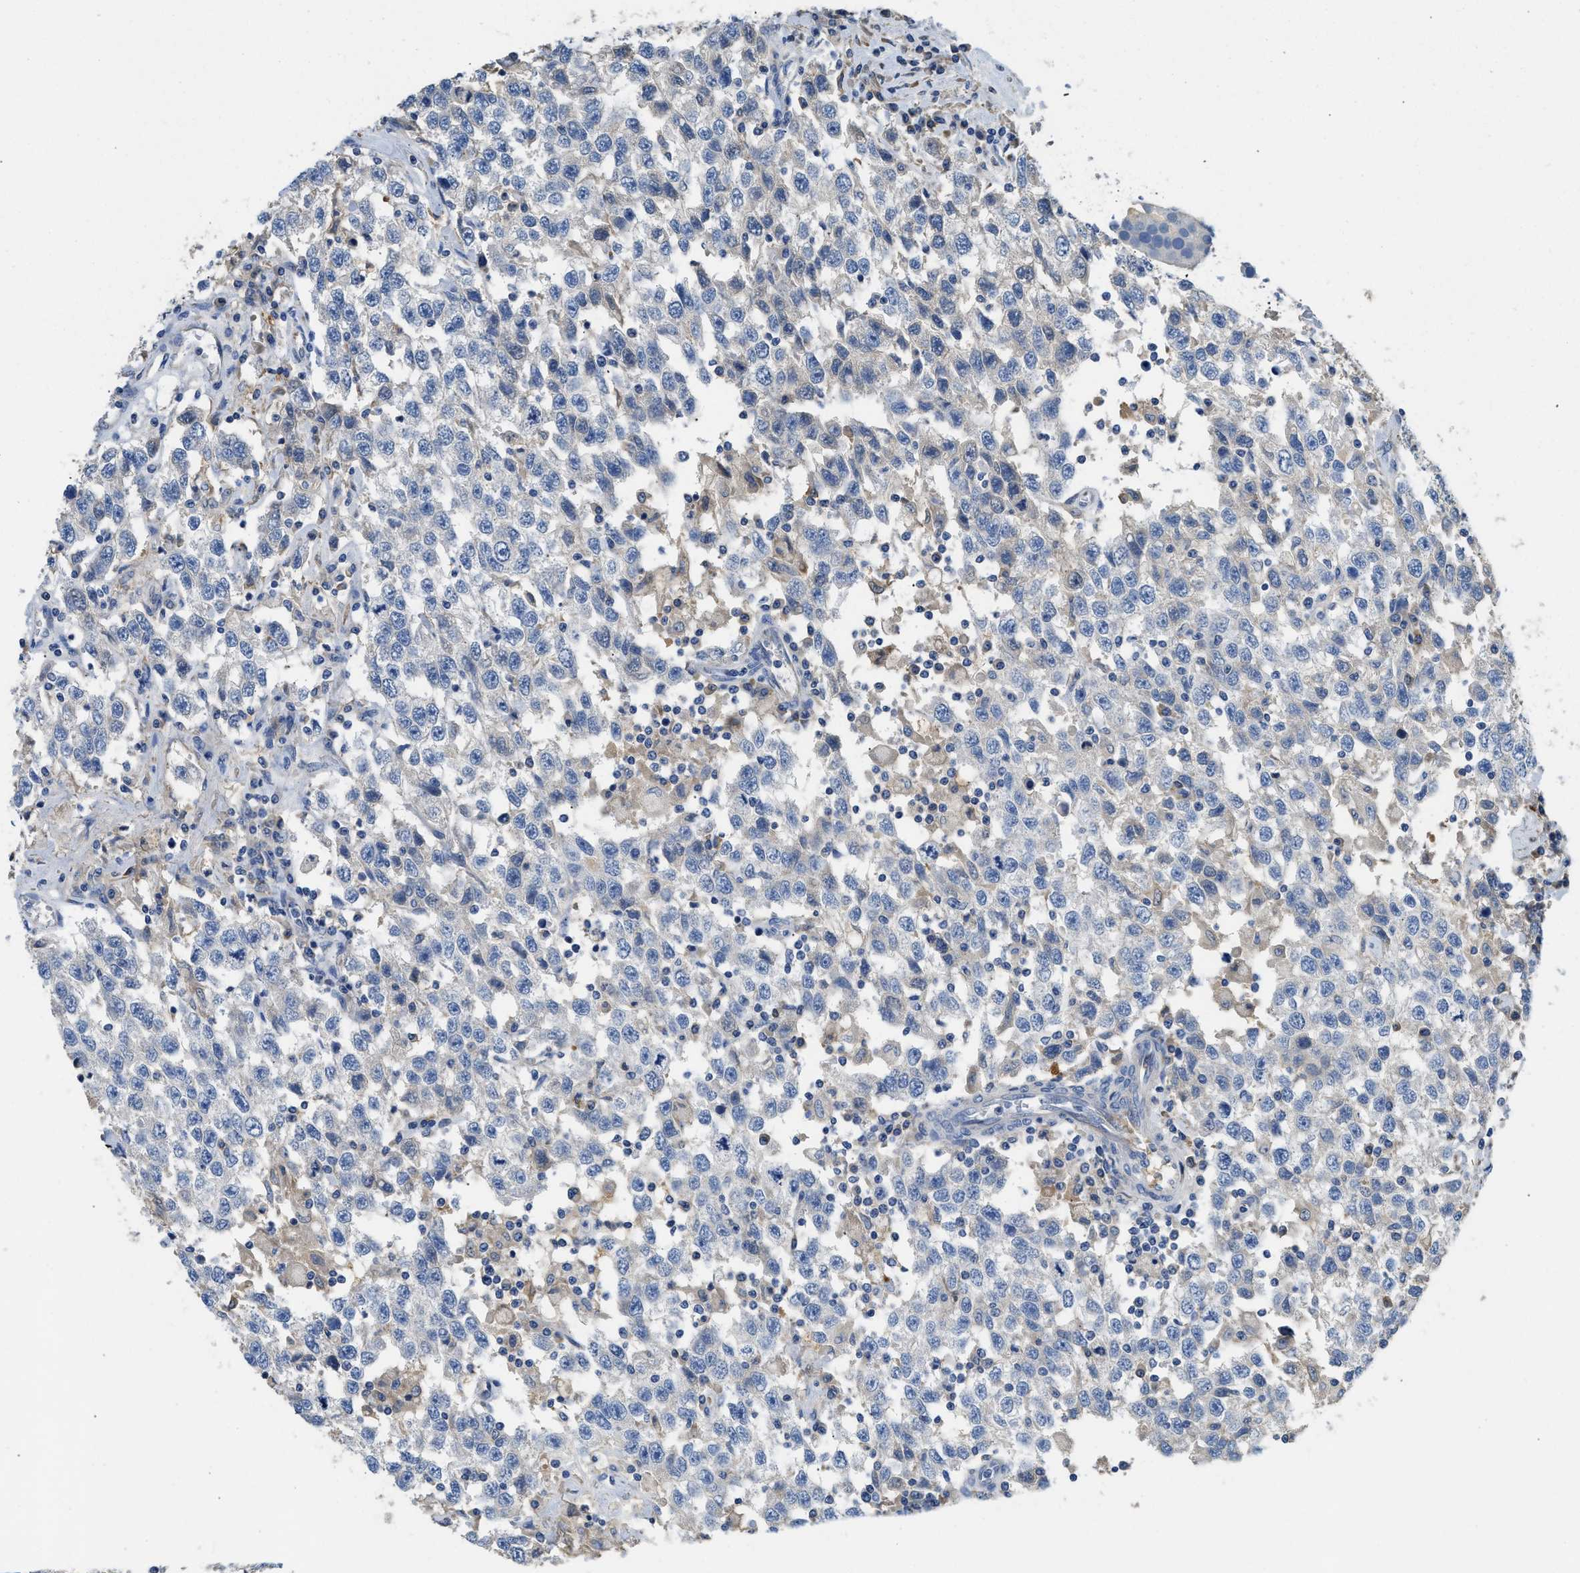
{"staining": {"intensity": "negative", "quantity": "none", "location": "none"}, "tissue": "testis cancer", "cell_type": "Tumor cells", "image_type": "cancer", "snomed": [{"axis": "morphology", "description": "Seminoma, NOS"}, {"axis": "topography", "description": "Testis"}], "caption": "Image shows no protein positivity in tumor cells of seminoma (testis) tissue.", "gene": "C1S", "patient": {"sex": "male", "age": 41}}